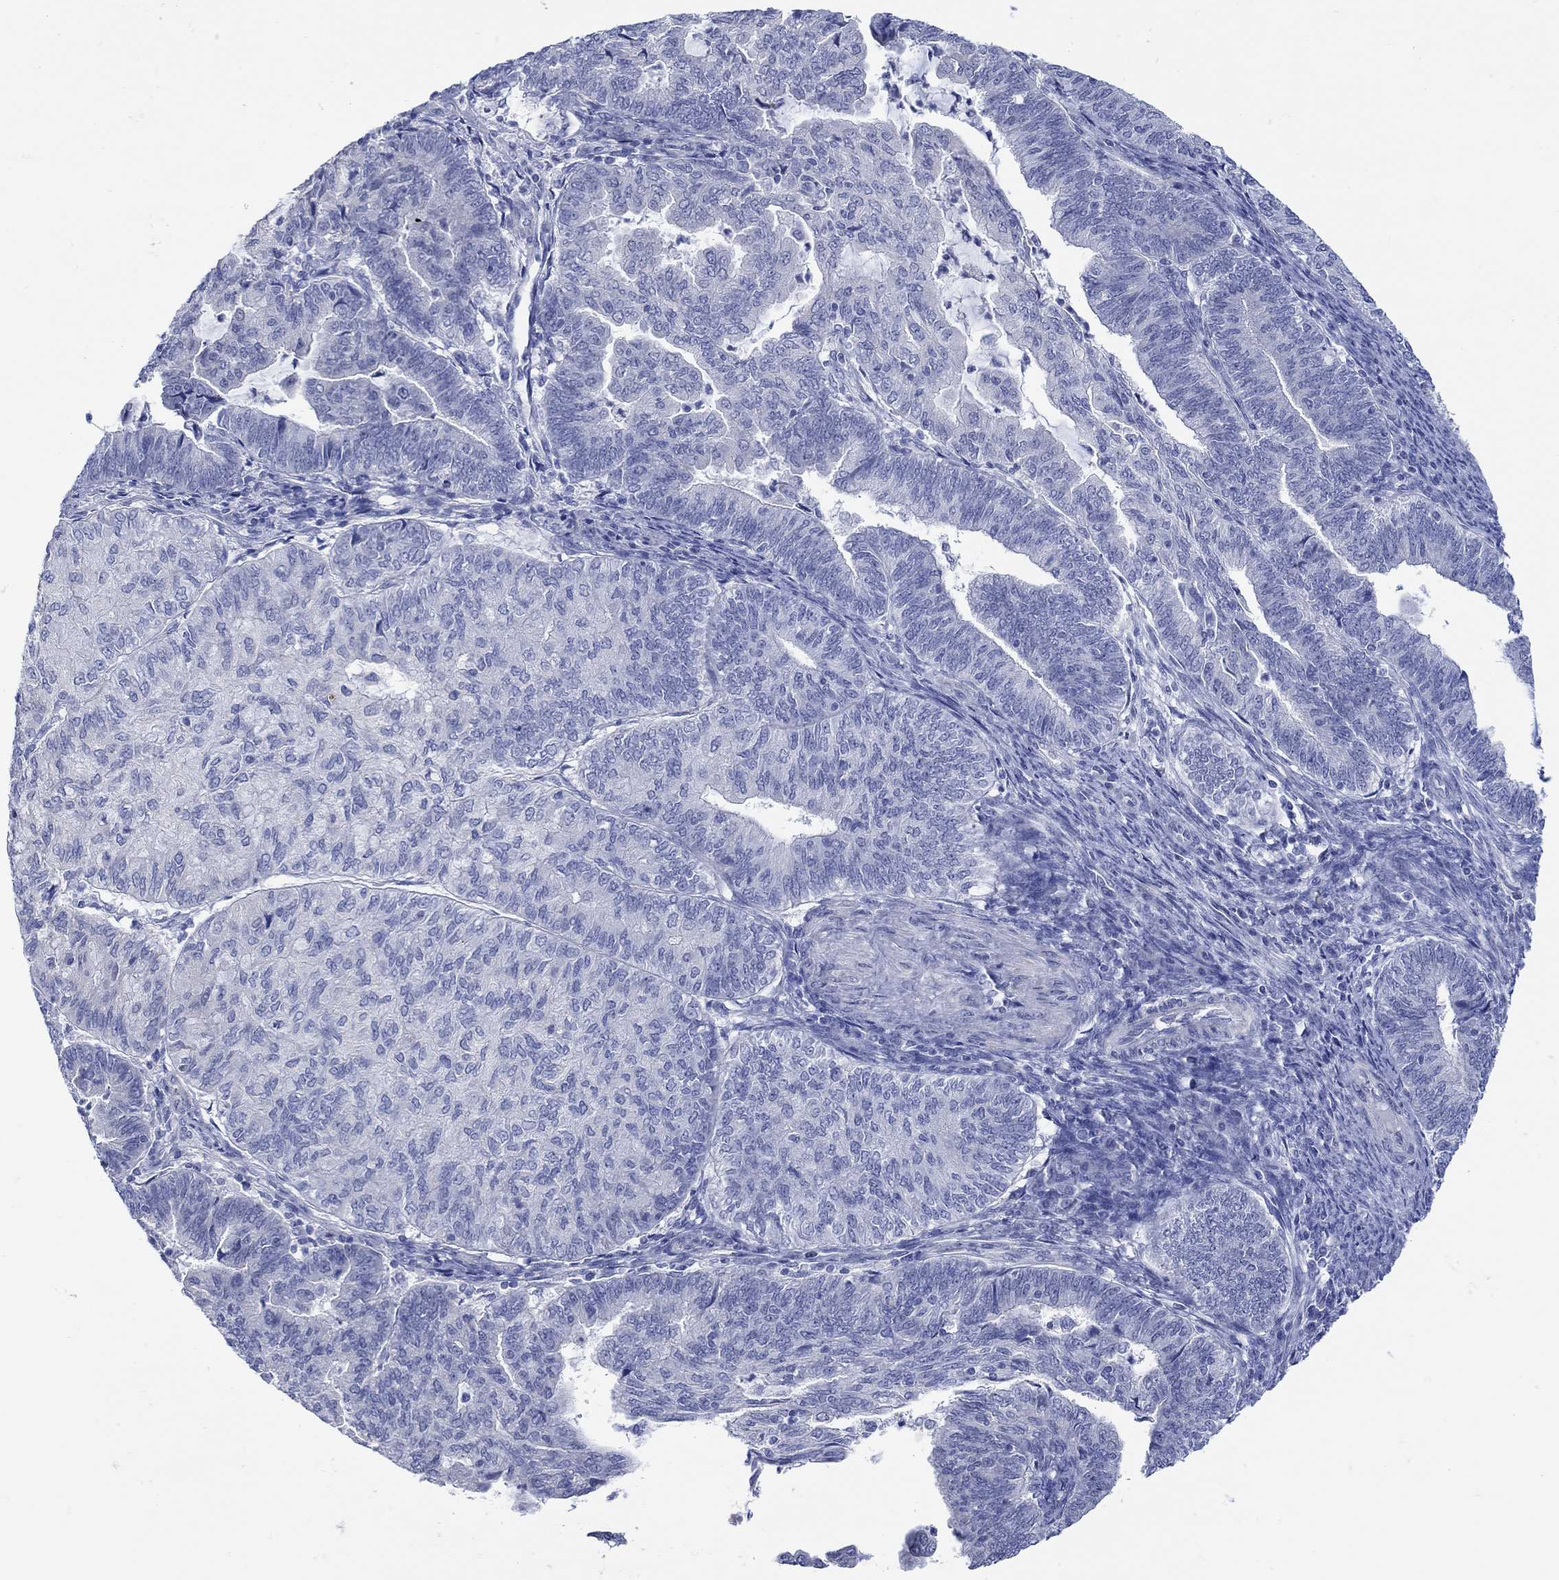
{"staining": {"intensity": "negative", "quantity": "none", "location": "none"}, "tissue": "endometrial cancer", "cell_type": "Tumor cells", "image_type": "cancer", "snomed": [{"axis": "morphology", "description": "Adenocarcinoma, NOS"}, {"axis": "topography", "description": "Endometrium"}], "caption": "The IHC photomicrograph has no significant expression in tumor cells of endometrial cancer tissue. (Brightfield microscopy of DAB (3,3'-diaminobenzidine) immunohistochemistry (IHC) at high magnification).", "gene": "KRT222", "patient": {"sex": "female", "age": 82}}